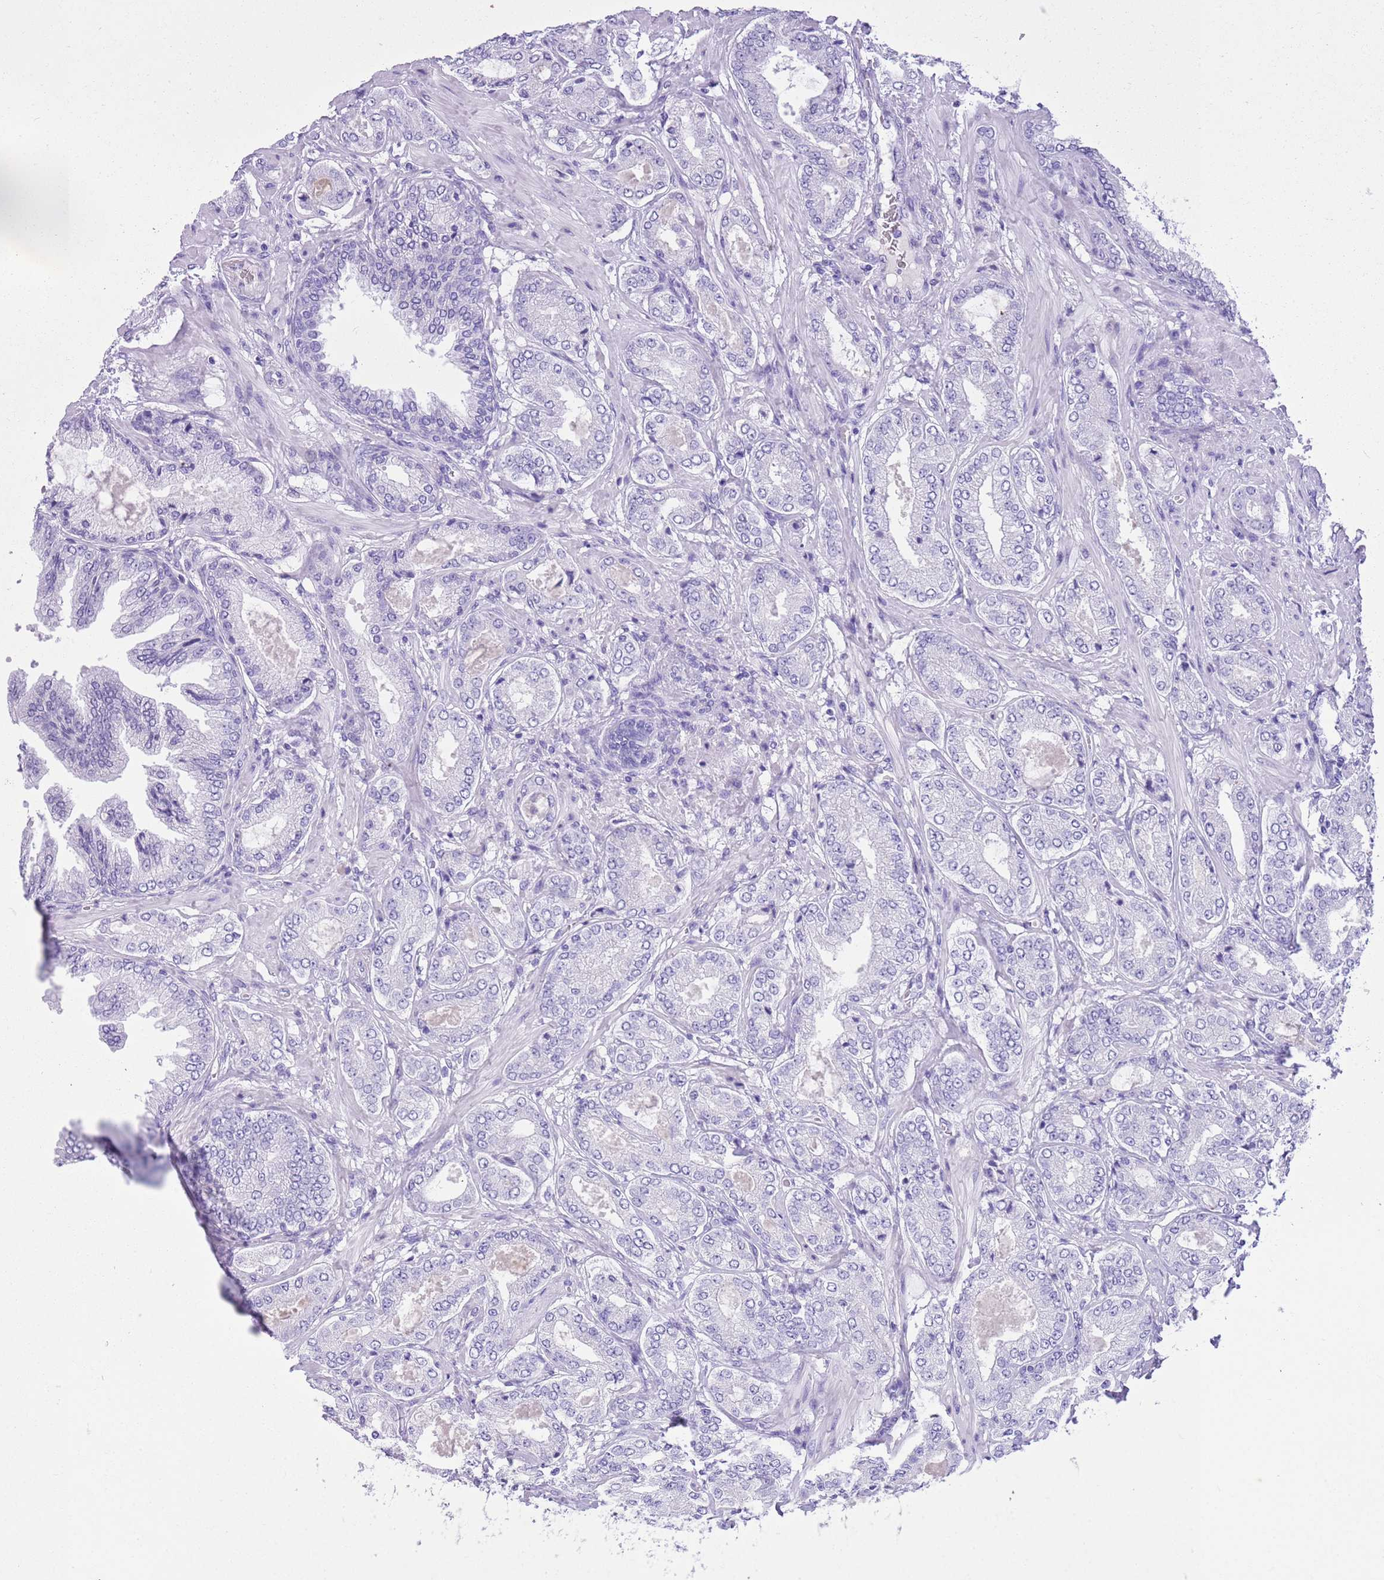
{"staining": {"intensity": "negative", "quantity": "none", "location": "none"}, "tissue": "prostate cancer", "cell_type": "Tumor cells", "image_type": "cancer", "snomed": [{"axis": "morphology", "description": "Adenocarcinoma, Low grade"}, {"axis": "topography", "description": "Prostate"}], "caption": "DAB immunohistochemical staining of prostate low-grade adenocarcinoma demonstrates no significant expression in tumor cells. Nuclei are stained in blue.", "gene": "TBC1D10B", "patient": {"sex": "male", "age": 63}}